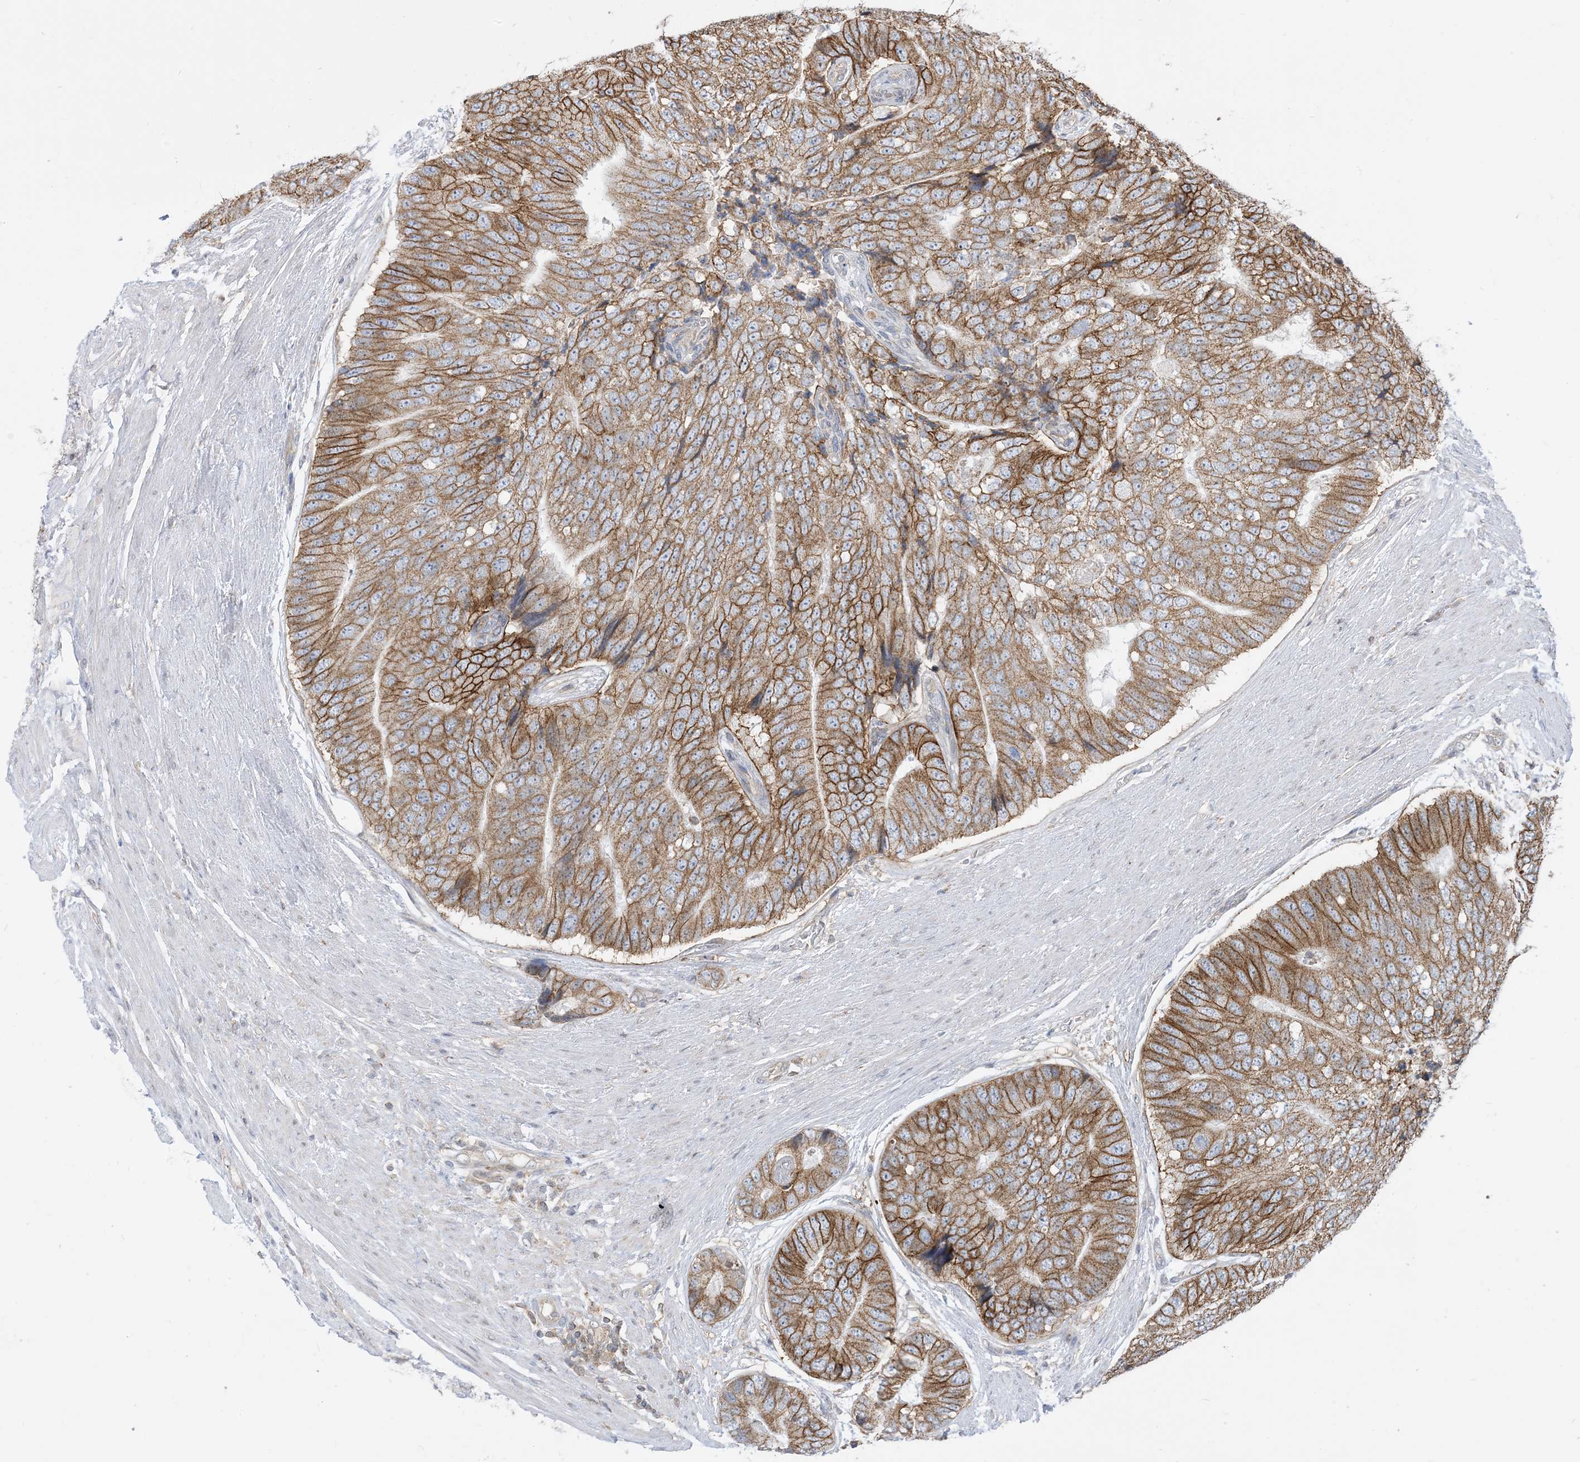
{"staining": {"intensity": "moderate", "quantity": ">75%", "location": "cytoplasmic/membranous"}, "tissue": "prostate cancer", "cell_type": "Tumor cells", "image_type": "cancer", "snomed": [{"axis": "morphology", "description": "Adenocarcinoma, High grade"}, {"axis": "topography", "description": "Prostate"}], "caption": "Moderate cytoplasmic/membranous protein staining is present in about >75% of tumor cells in prostate adenocarcinoma (high-grade). (IHC, brightfield microscopy, high magnification).", "gene": "CASP4", "patient": {"sex": "male", "age": 70}}